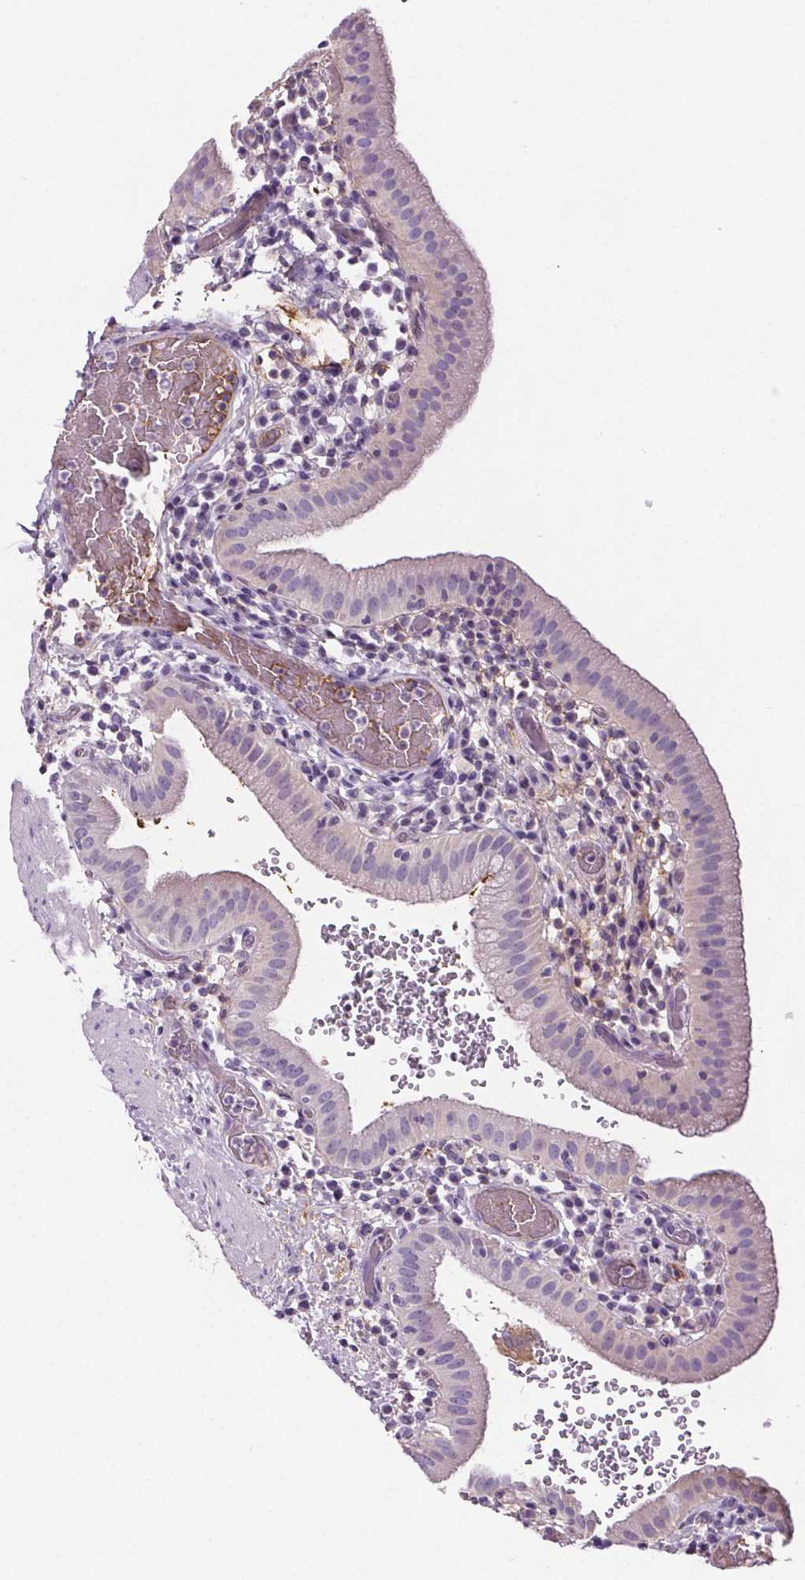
{"staining": {"intensity": "negative", "quantity": "none", "location": "none"}, "tissue": "gallbladder", "cell_type": "Glandular cells", "image_type": "normal", "snomed": [{"axis": "morphology", "description": "Normal tissue, NOS"}, {"axis": "topography", "description": "Gallbladder"}], "caption": "Immunohistochemistry (IHC) of normal human gallbladder reveals no positivity in glandular cells.", "gene": "CD5L", "patient": {"sex": "male", "age": 26}}